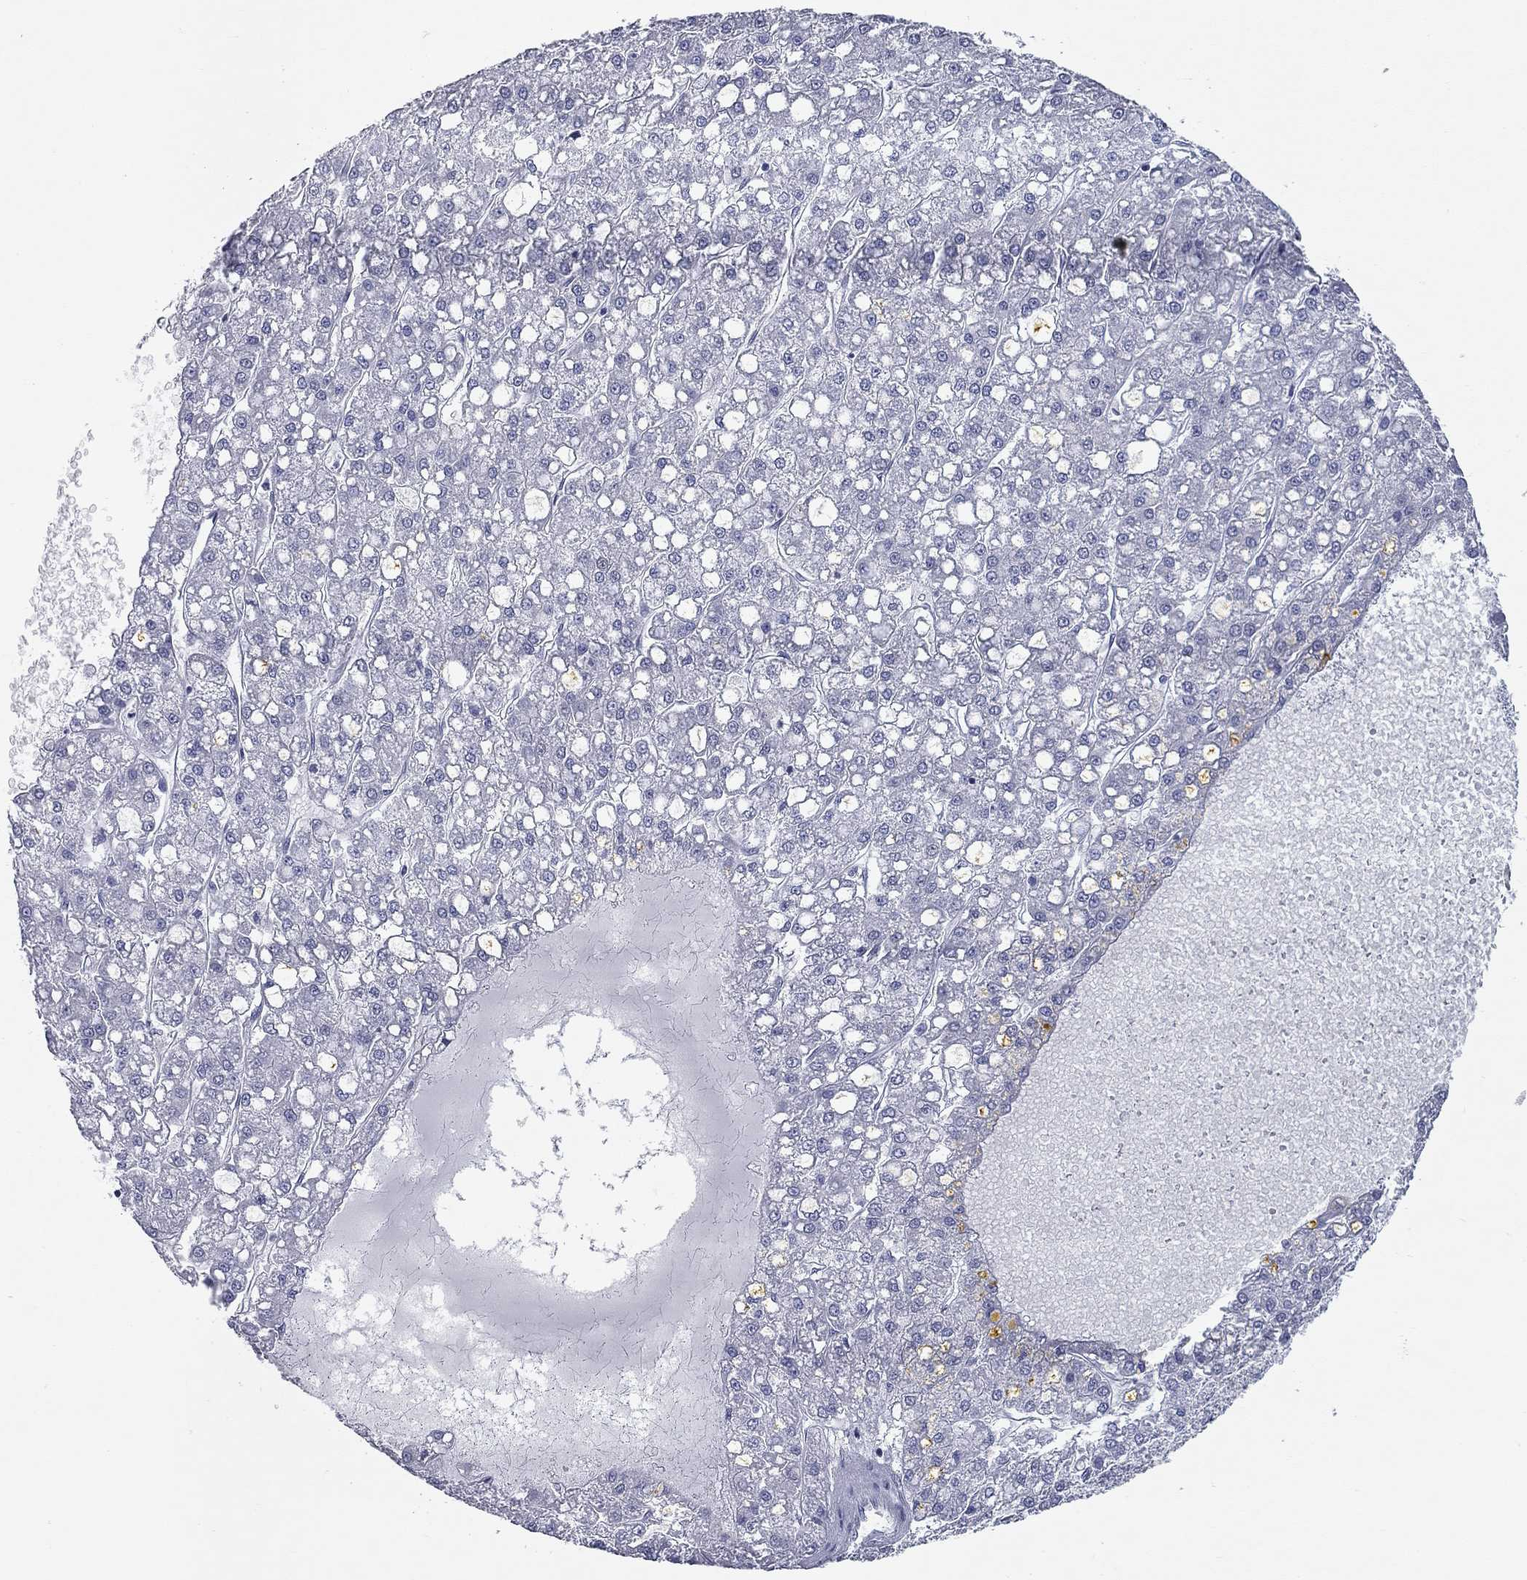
{"staining": {"intensity": "negative", "quantity": "none", "location": "none"}, "tissue": "liver cancer", "cell_type": "Tumor cells", "image_type": "cancer", "snomed": [{"axis": "morphology", "description": "Carcinoma, Hepatocellular, NOS"}, {"axis": "topography", "description": "Liver"}], "caption": "An immunohistochemistry photomicrograph of liver cancer is shown. There is no staining in tumor cells of liver cancer. (Immunohistochemistry (ihc), brightfield microscopy, high magnification).", "gene": "ASF1B", "patient": {"sex": "male", "age": 67}}